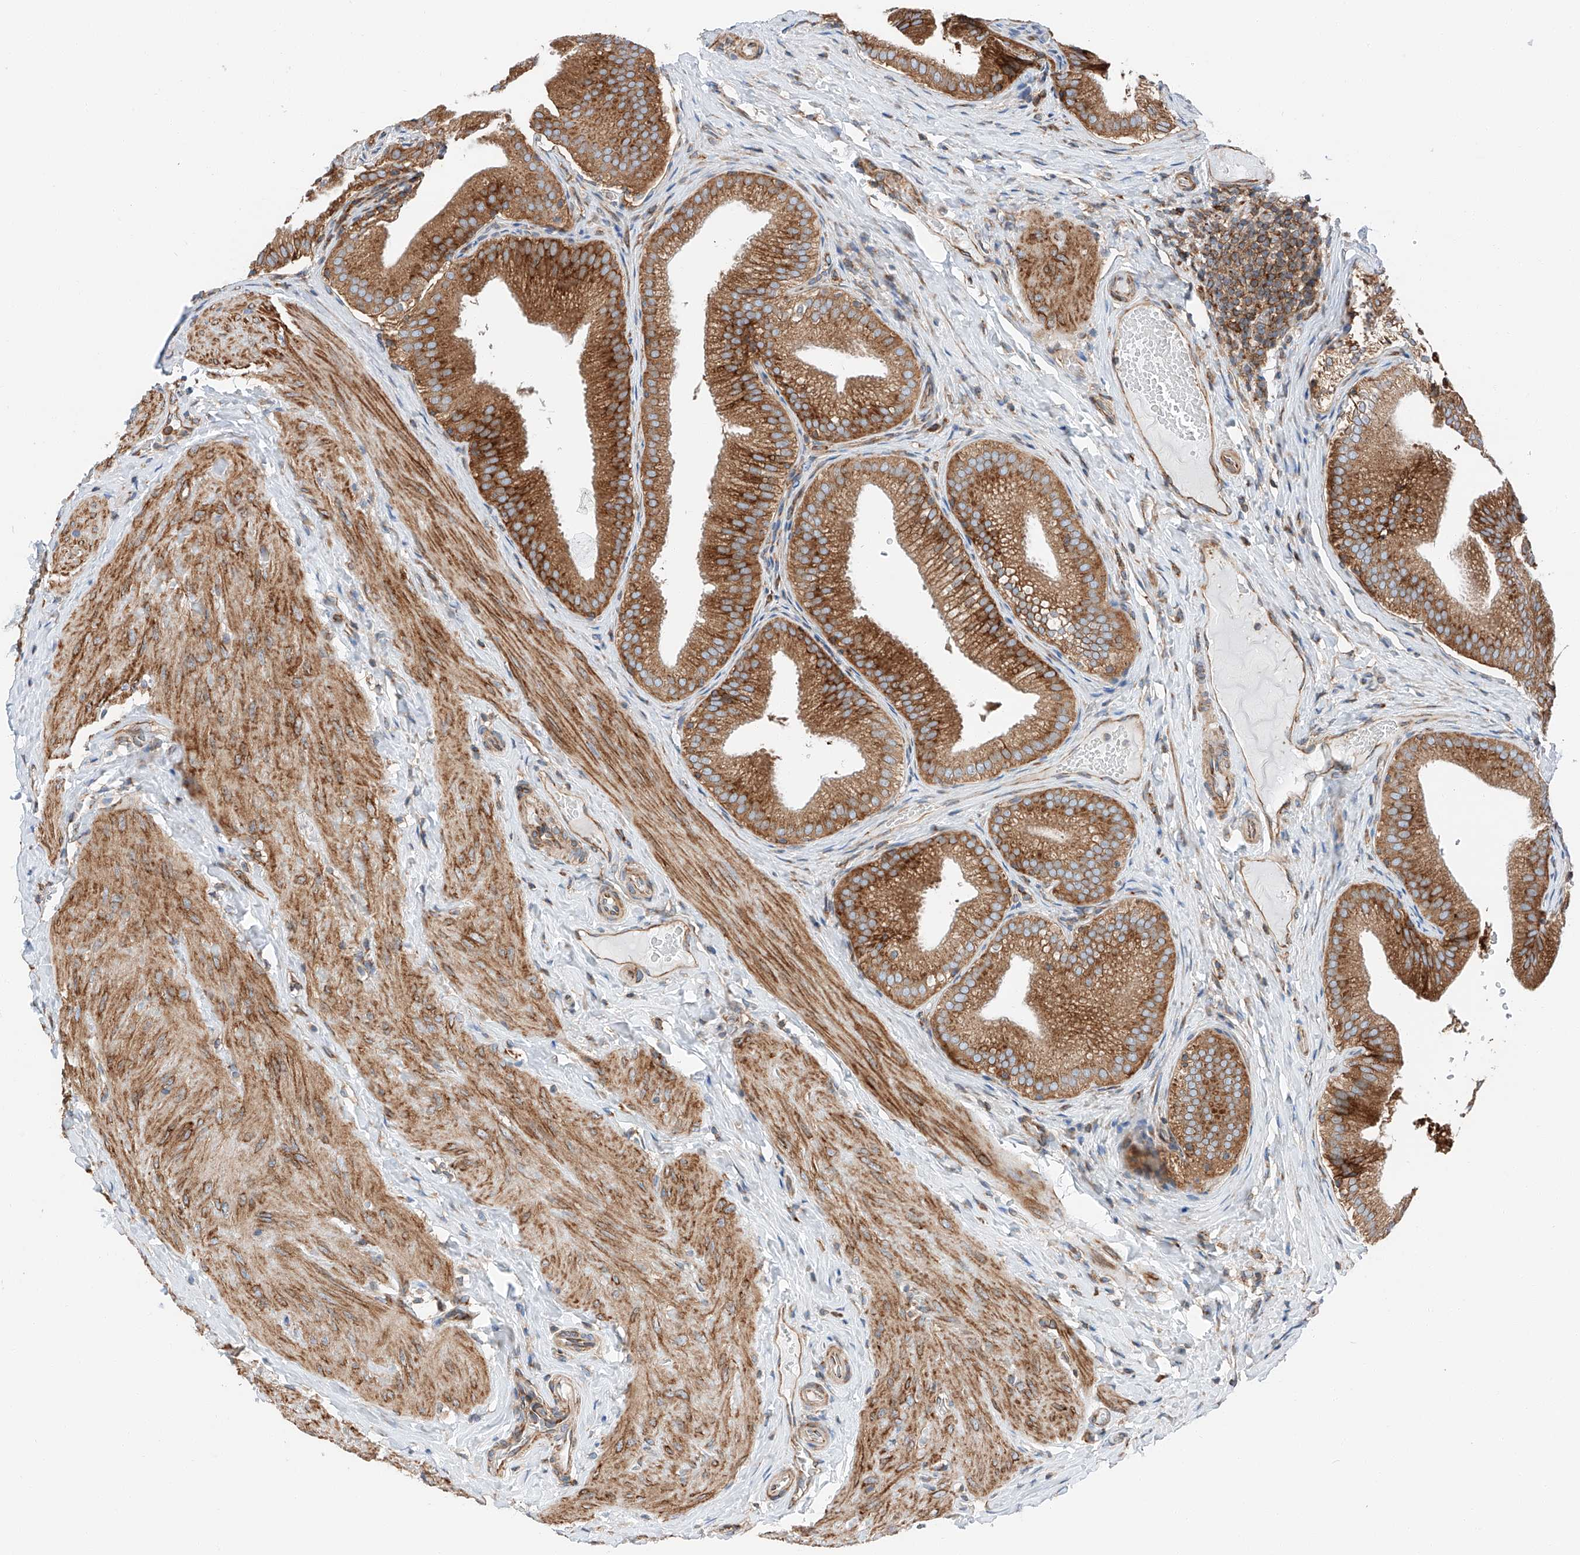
{"staining": {"intensity": "moderate", "quantity": ">75%", "location": "cytoplasmic/membranous"}, "tissue": "gallbladder", "cell_type": "Glandular cells", "image_type": "normal", "snomed": [{"axis": "morphology", "description": "Normal tissue, NOS"}, {"axis": "topography", "description": "Gallbladder"}], "caption": "The immunohistochemical stain labels moderate cytoplasmic/membranous expression in glandular cells of benign gallbladder. Using DAB (brown) and hematoxylin (blue) stains, captured at high magnification using brightfield microscopy.", "gene": "ZC3H15", "patient": {"sex": "female", "age": 30}}